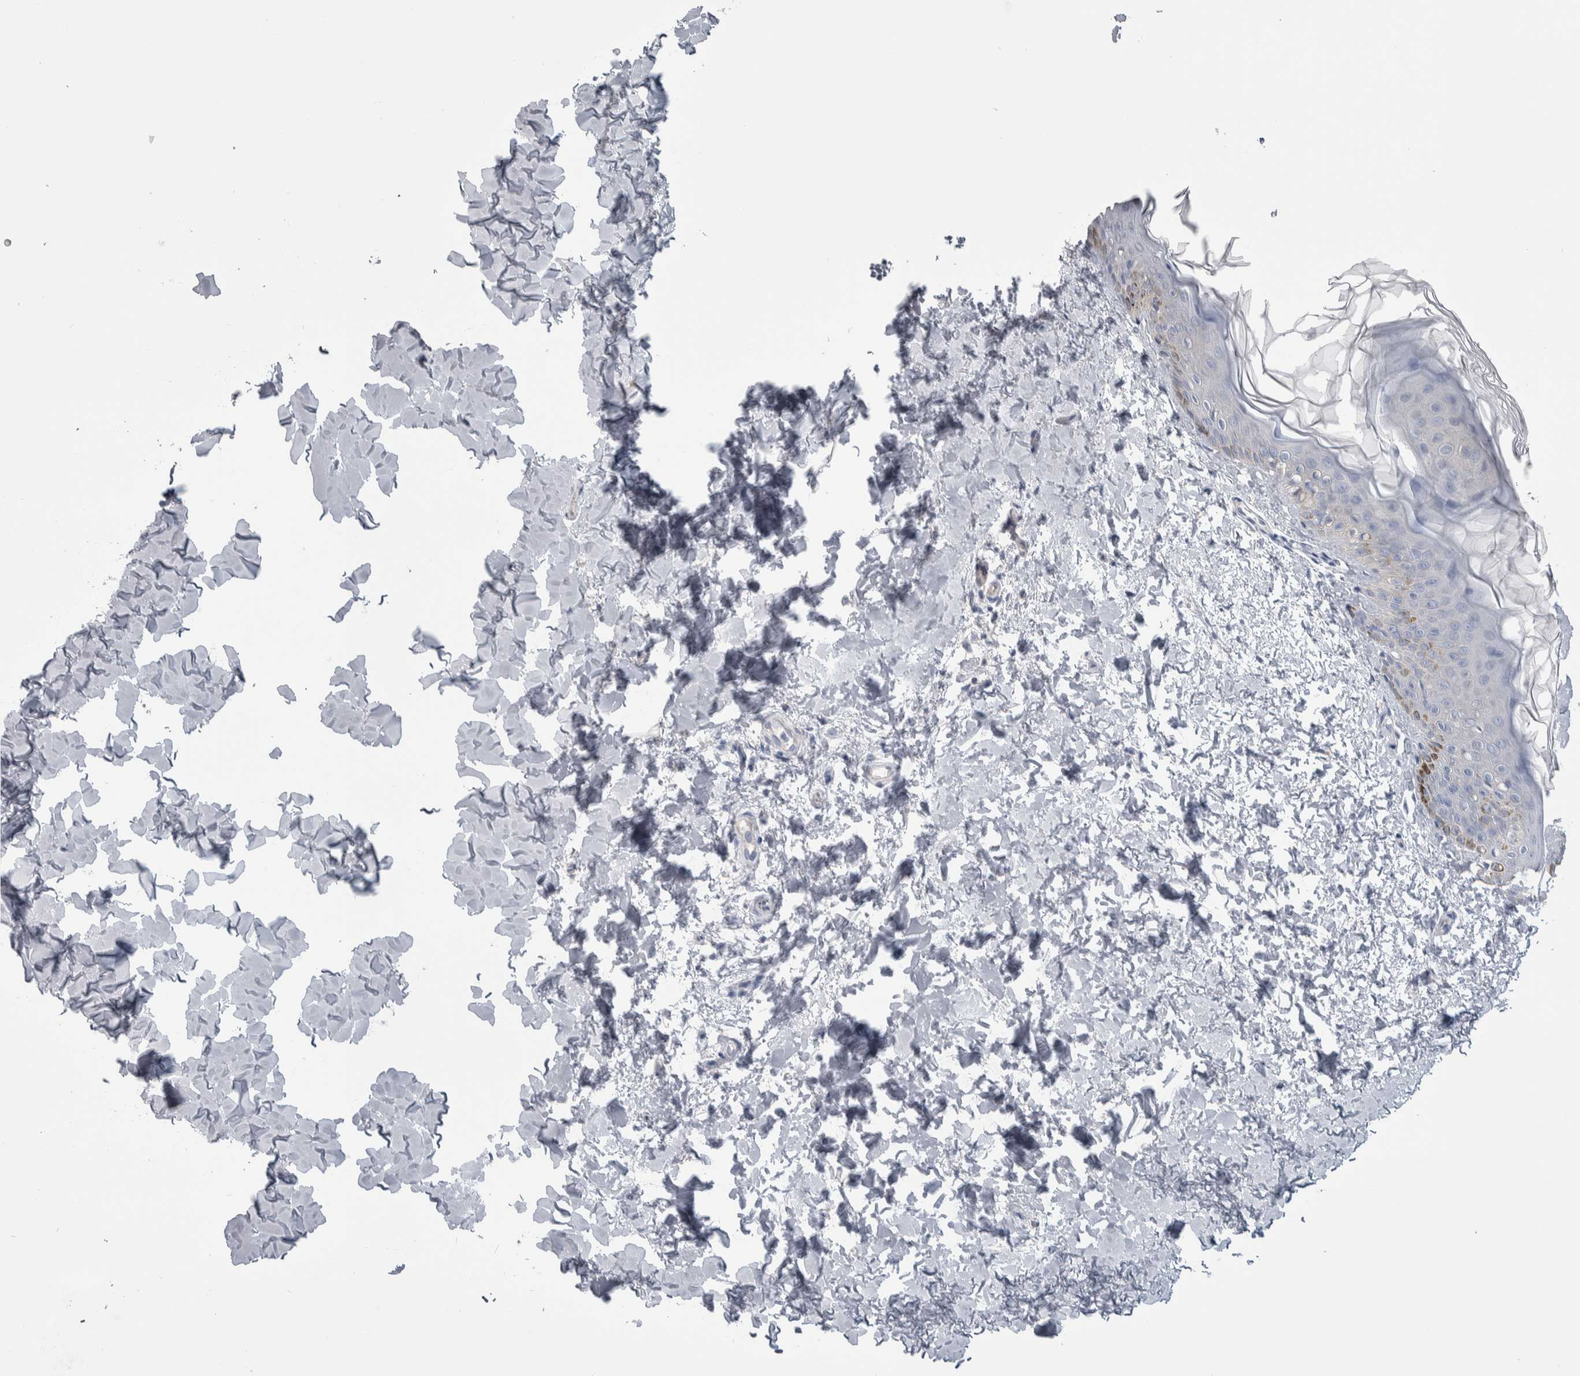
{"staining": {"intensity": "negative", "quantity": "none", "location": "none"}, "tissue": "skin", "cell_type": "Fibroblasts", "image_type": "normal", "snomed": [{"axis": "morphology", "description": "Normal tissue, NOS"}, {"axis": "morphology", "description": "Neoplasm, benign, NOS"}, {"axis": "topography", "description": "Skin"}, {"axis": "topography", "description": "Soft tissue"}], "caption": "This is an immunohistochemistry image of unremarkable skin. There is no expression in fibroblasts.", "gene": "GPHN", "patient": {"sex": "male", "age": 26}}